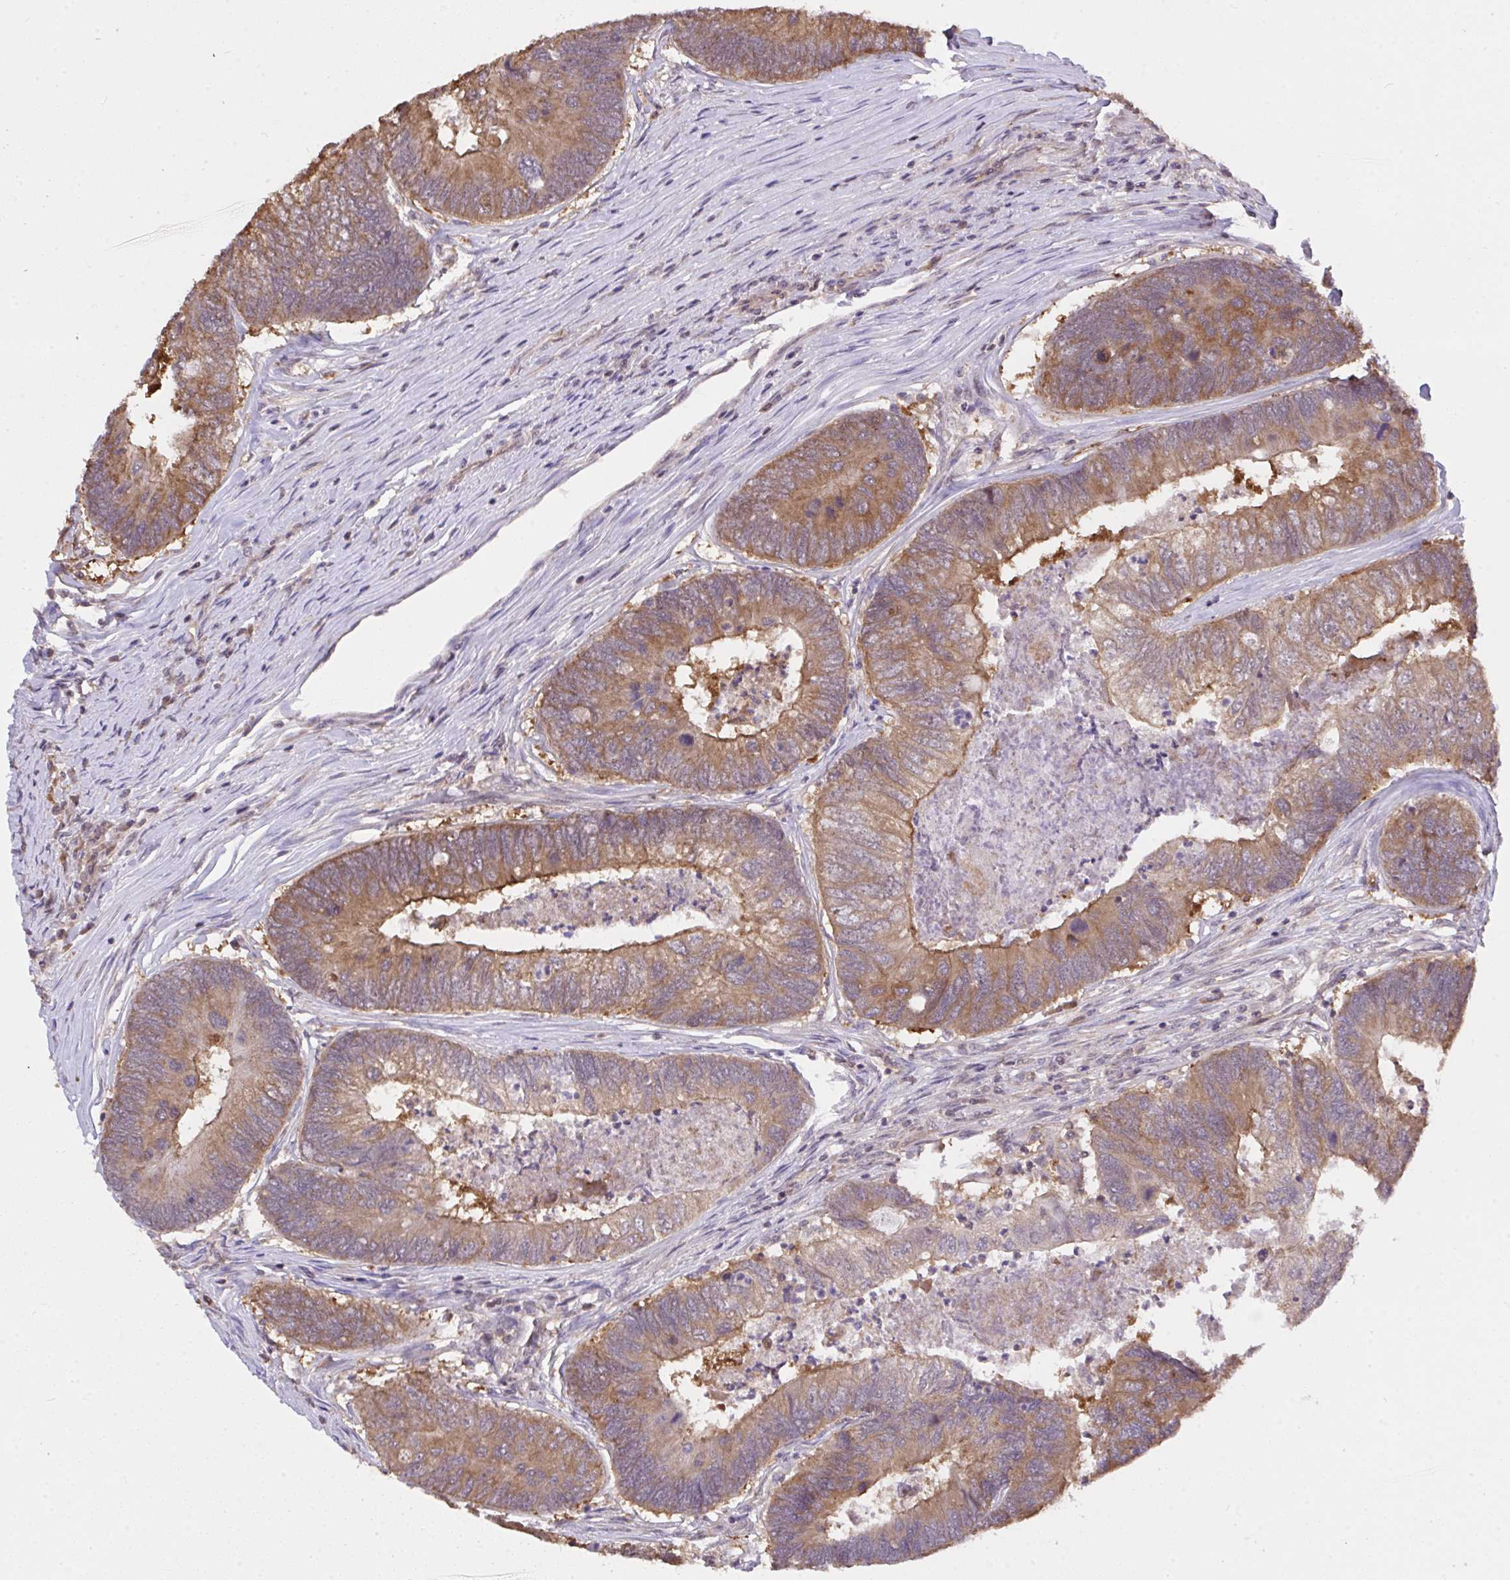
{"staining": {"intensity": "moderate", "quantity": ">75%", "location": "cytoplasmic/membranous"}, "tissue": "colorectal cancer", "cell_type": "Tumor cells", "image_type": "cancer", "snomed": [{"axis": "morphology", "description": "Adenocarcinoma, NOS"}, {"axis": "topography", "description": "Colon"}], "caption": "This histopathology image exhibits immunohistochemistry (IHC) staining of colorectal adenocarcinoma, with medium moderate cytoplasmic/membranous expression in approximately >75% of tumor cells.", "gene": "C12orf57", "patient": {"sex": "female", "age": 67}}